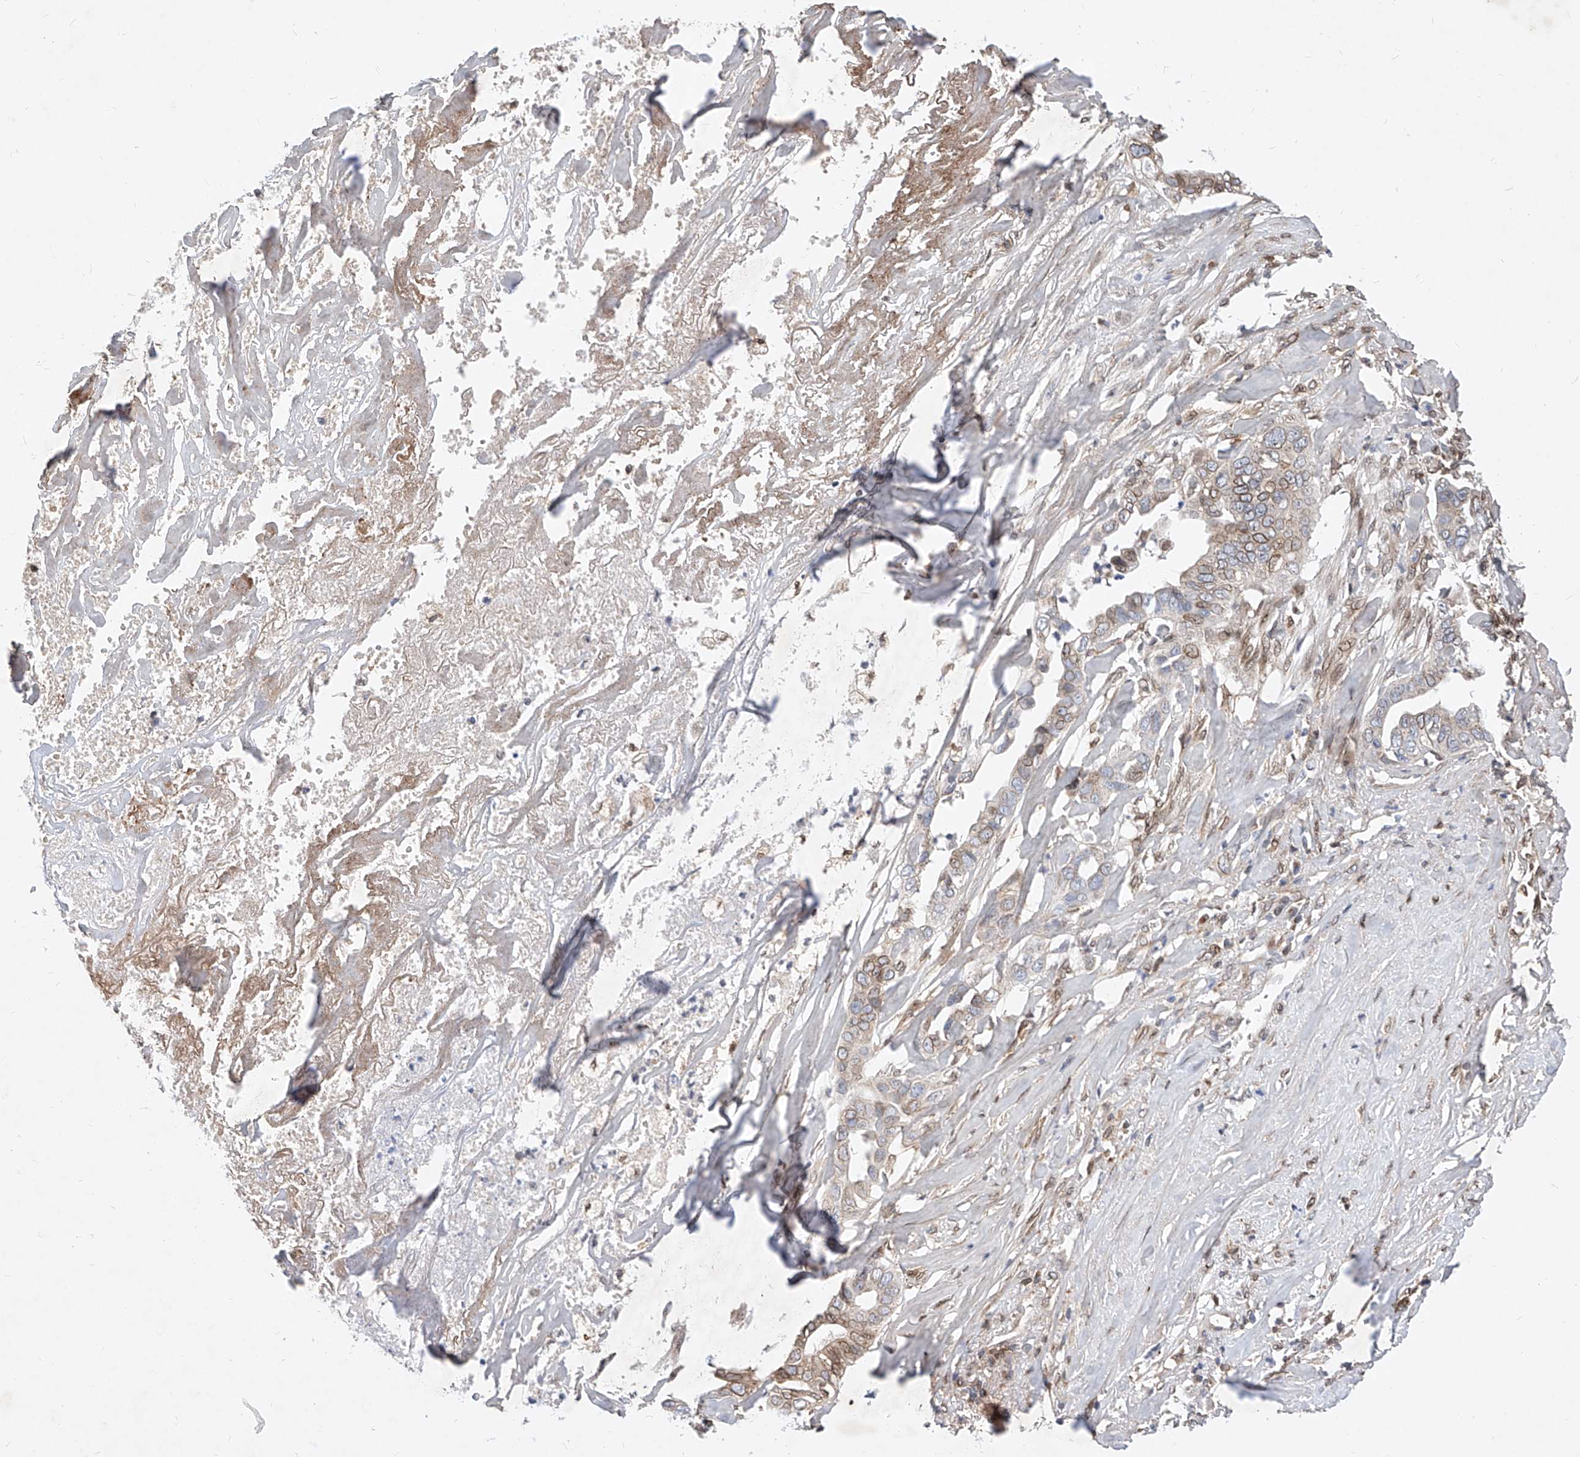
{"staining": {"intensity": "moderate", "quantity": "<25%", "location": "cytoplasmic/membranous,nuclear"}, "tissue": "liver cancer", "cell_type": "Tumor cells", "image_type": "cancer", "snomed": [{"axis": "morphology", "description": "Cholangiocarcinoma"}, {"axis": "topography", "description": "Liver"}], "caption": "Immunohistochemistry (DAB) staining of liver cancer (cholangiocarcinoma) reveals moderate cytoplasmic/membranous and nuclear protein positivity in about <25% of tumor cells. Using DAB (3,3'-diaminobenzidine) (brown) and hematoxylin (blue) stains, captured at high magnification using brightfield microscopy.", "gene": "MX2", "patient": {"sex": "female", "age": 79}}